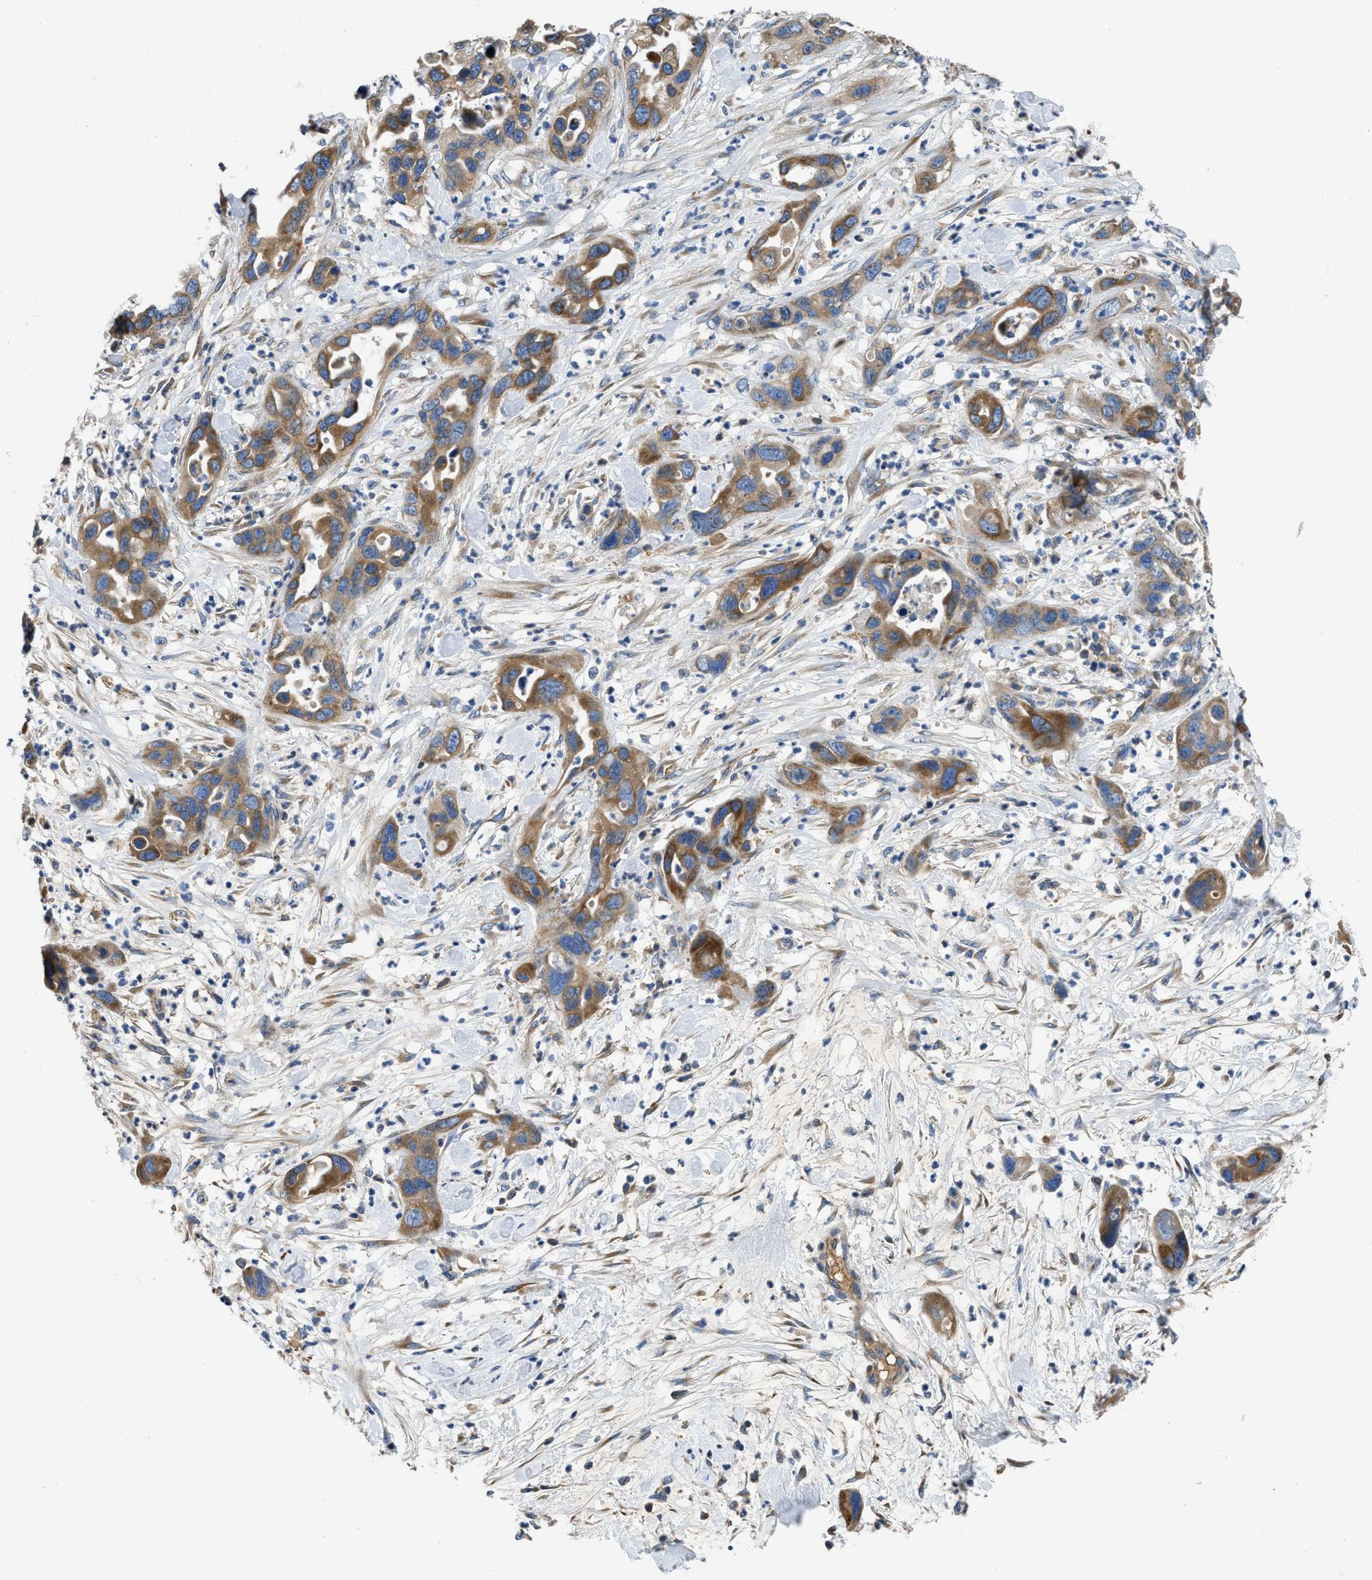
{"staining": {"intensity": "moderate", "quantity": ">75%", "location": "cytoplasmic/membranous"}, "tissue": "pancreatic cancer", "cell_type": "Tumor cells", "image_type": "cancer", "snomed": [{"axis": "morphology", "description": "Adenocarcinoma, NOS"}, {"axis": "topography", "description": "Pancreas"}], "caption": "Brown immunohistochemical staining in adenocarcinoma (pancreatic) displays moderate cytoplasmic/membranous expression in about >75% of tumor cells.", "gene": "GGCX", "patient": {"sex": "female", "age": 71}}